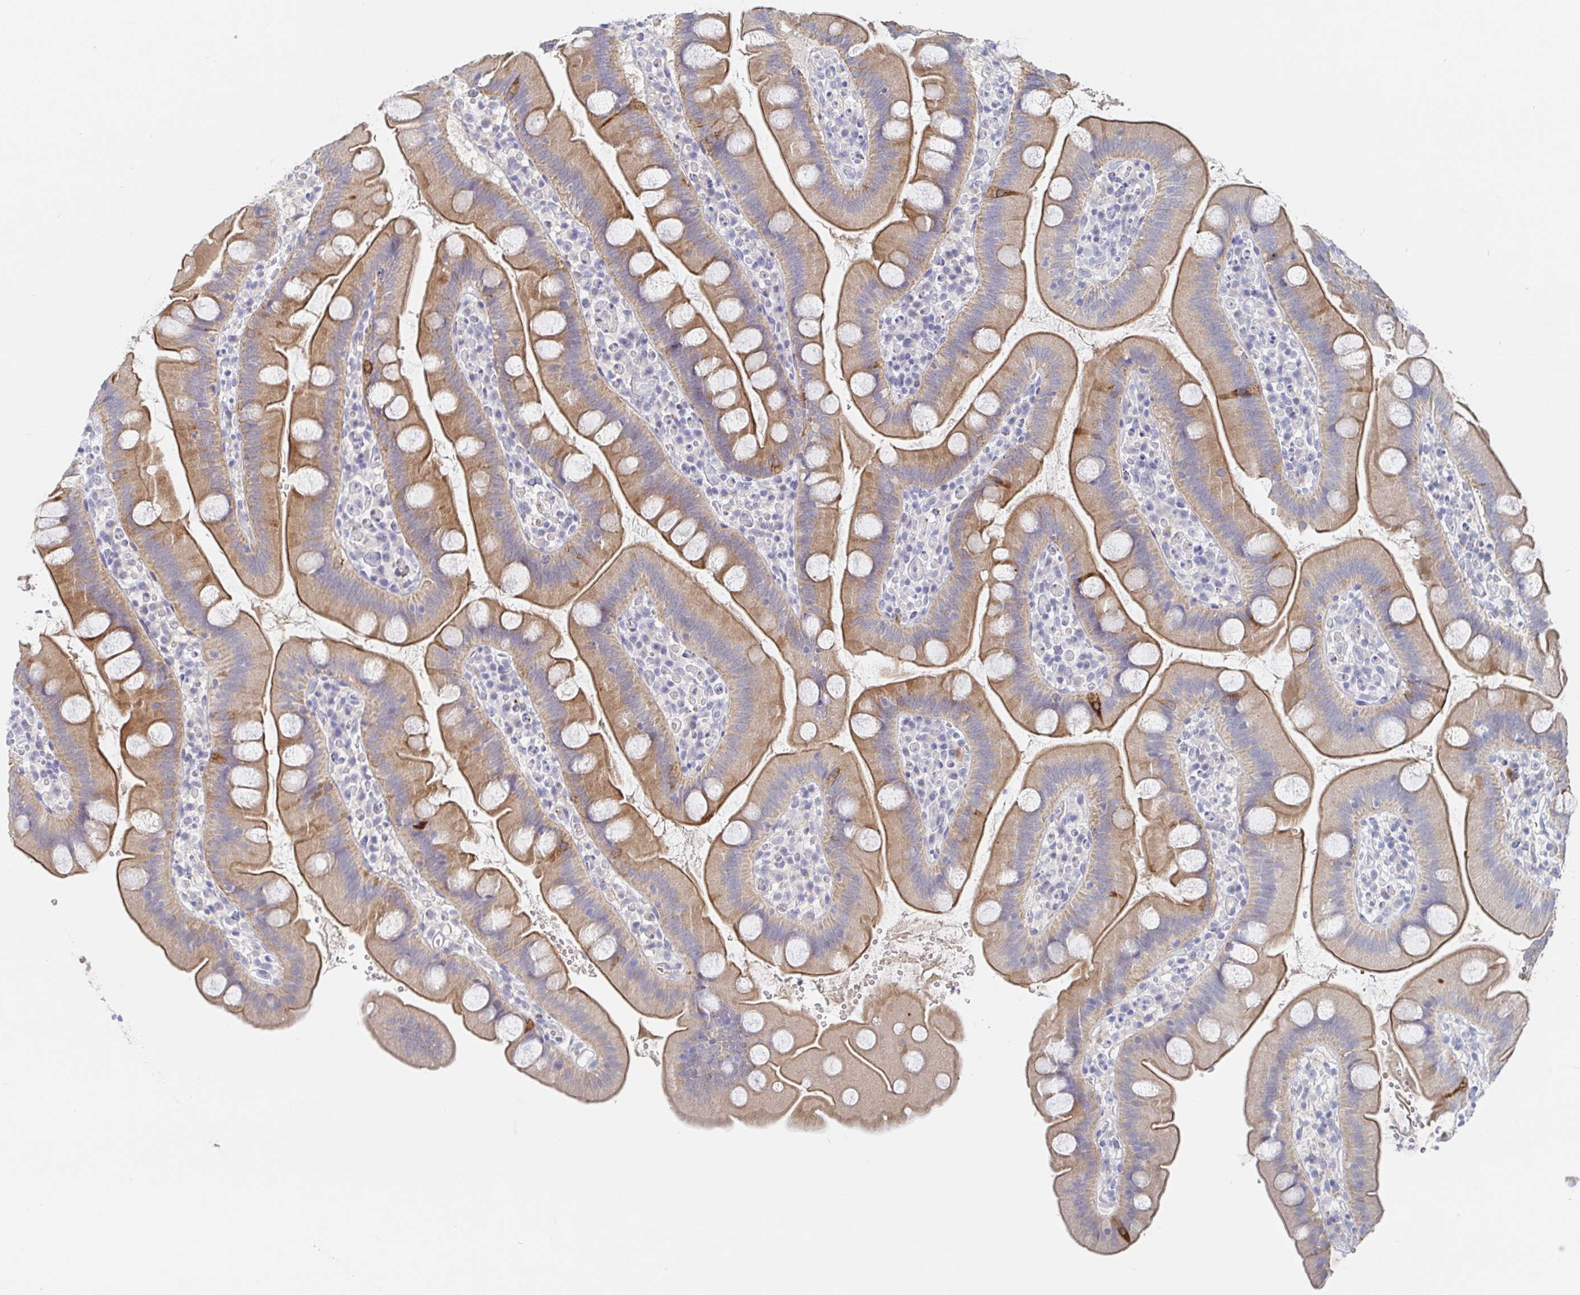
{"staining": {"intensity": "strong", "quantity": "25%-75%", "location": "cytoplasmic/membranous"}, "tissue": "small intestine", "cell_type": "Glandular cells", "image_type": "normal", "snomed": [{"axis": "morphology", "description": "Normal tissue, NOS"}, {"axis": "topography", "description": "Small intestine"}], "caption": "Glandular cells demonstrate strong cytoplasmic/membranous expression in about 25%-75% of cells in unremarkable small intestine. (DAB (3,3'-diaminobenzidine) IHC with brightfield microscopy, high magnification).", "gene": "ZNF100", "patient": {"sex": "female", "age": 68}}